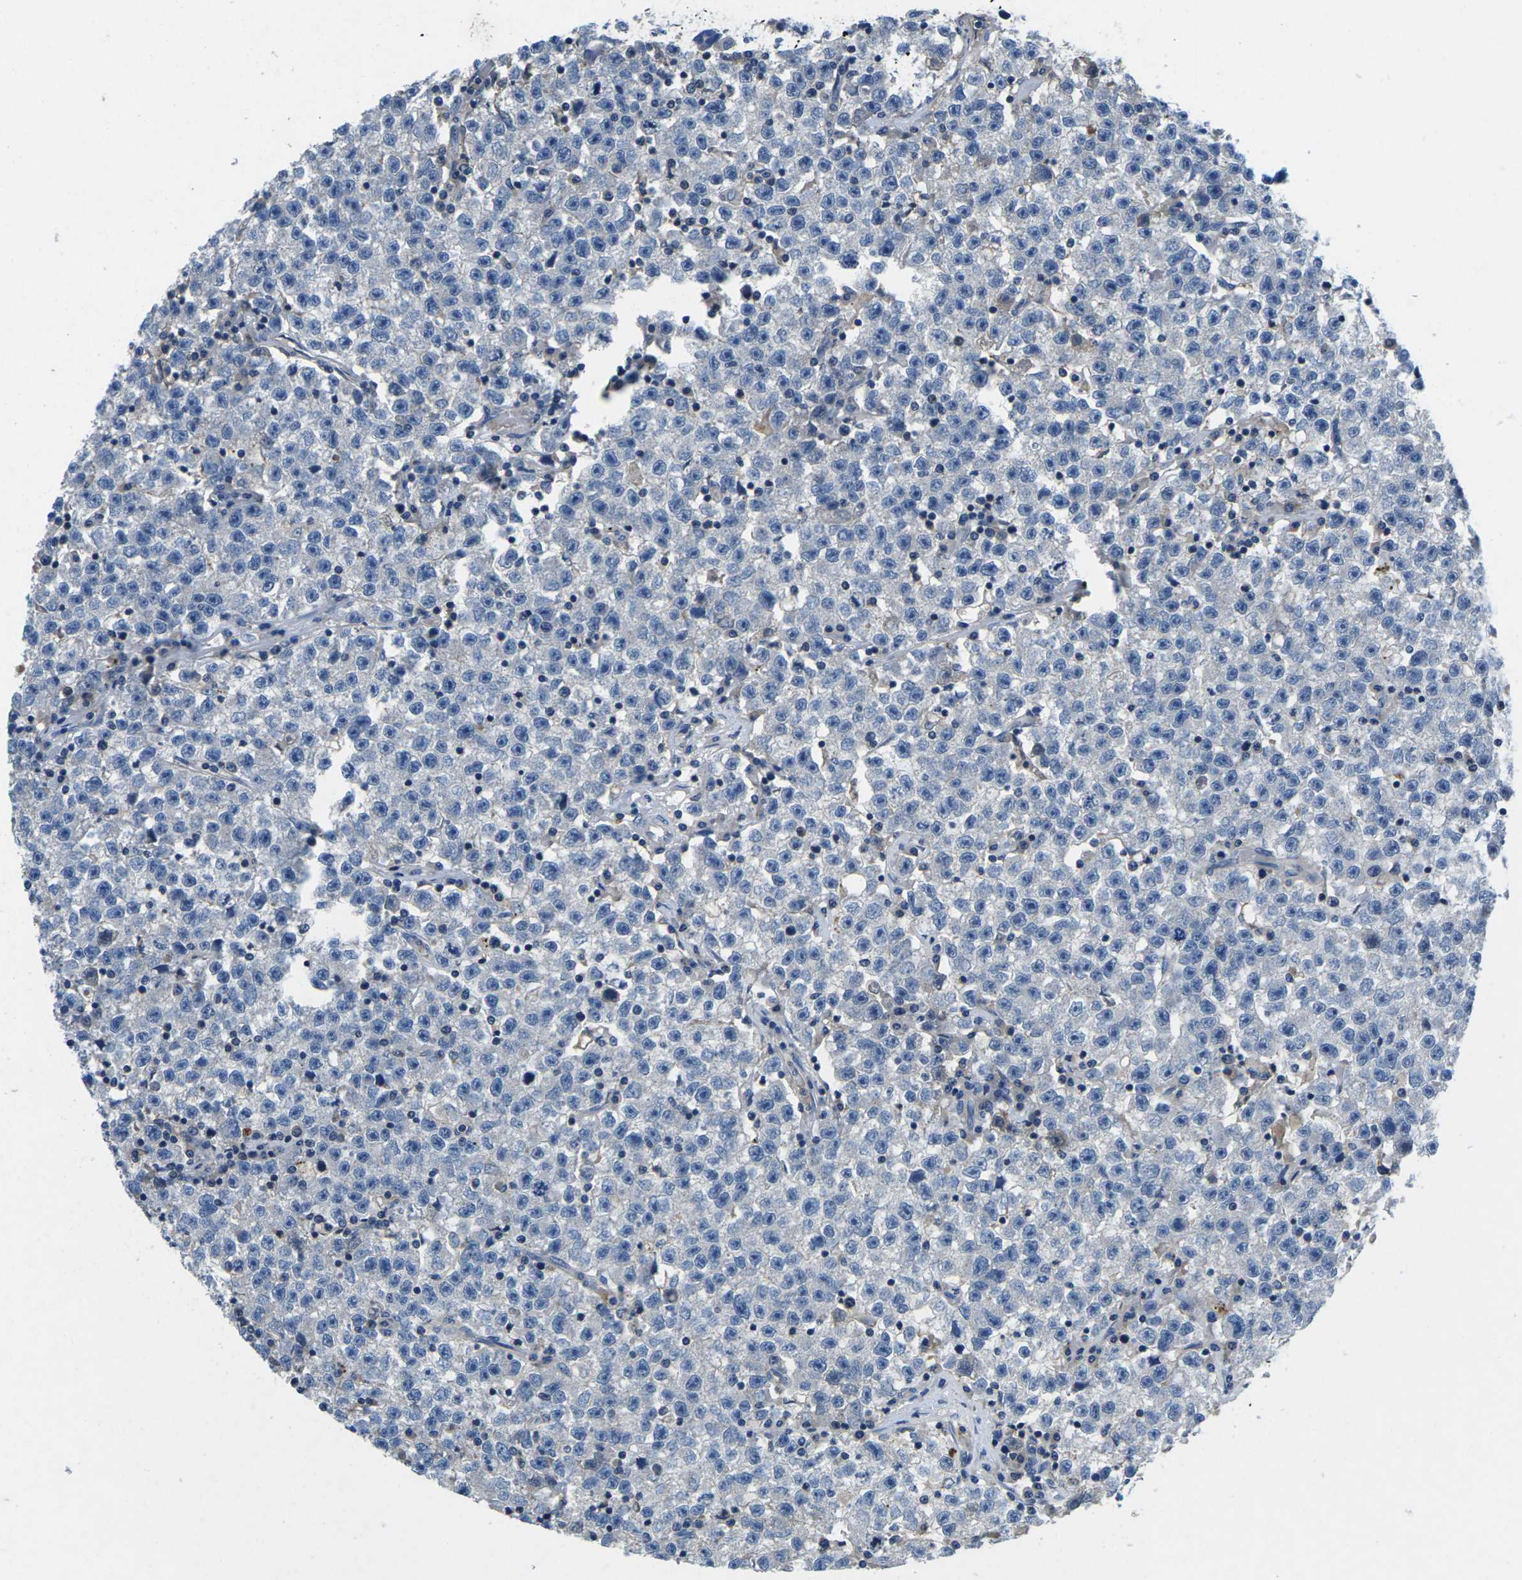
{"staining": {"intensity": "negative", "quantity": "none", "location": "none"}, "tissue": "testis cancer", "cell_type": "Tumor cells", "image_type": "cancer", "snomed": [{"axis": "morphology", "description": "Seminoma, NOS"}, {"axis": "topography", "description": "Testis"}], "caption": "This micrograph is of testis cancer (seminoma) stained with IHC to label a protein in brown with the nuclei are counter-stained blue. There is no staining in tumor cells.", "gene": "PDCD6IP", "patient": {"sex": "male", "age": 22}}